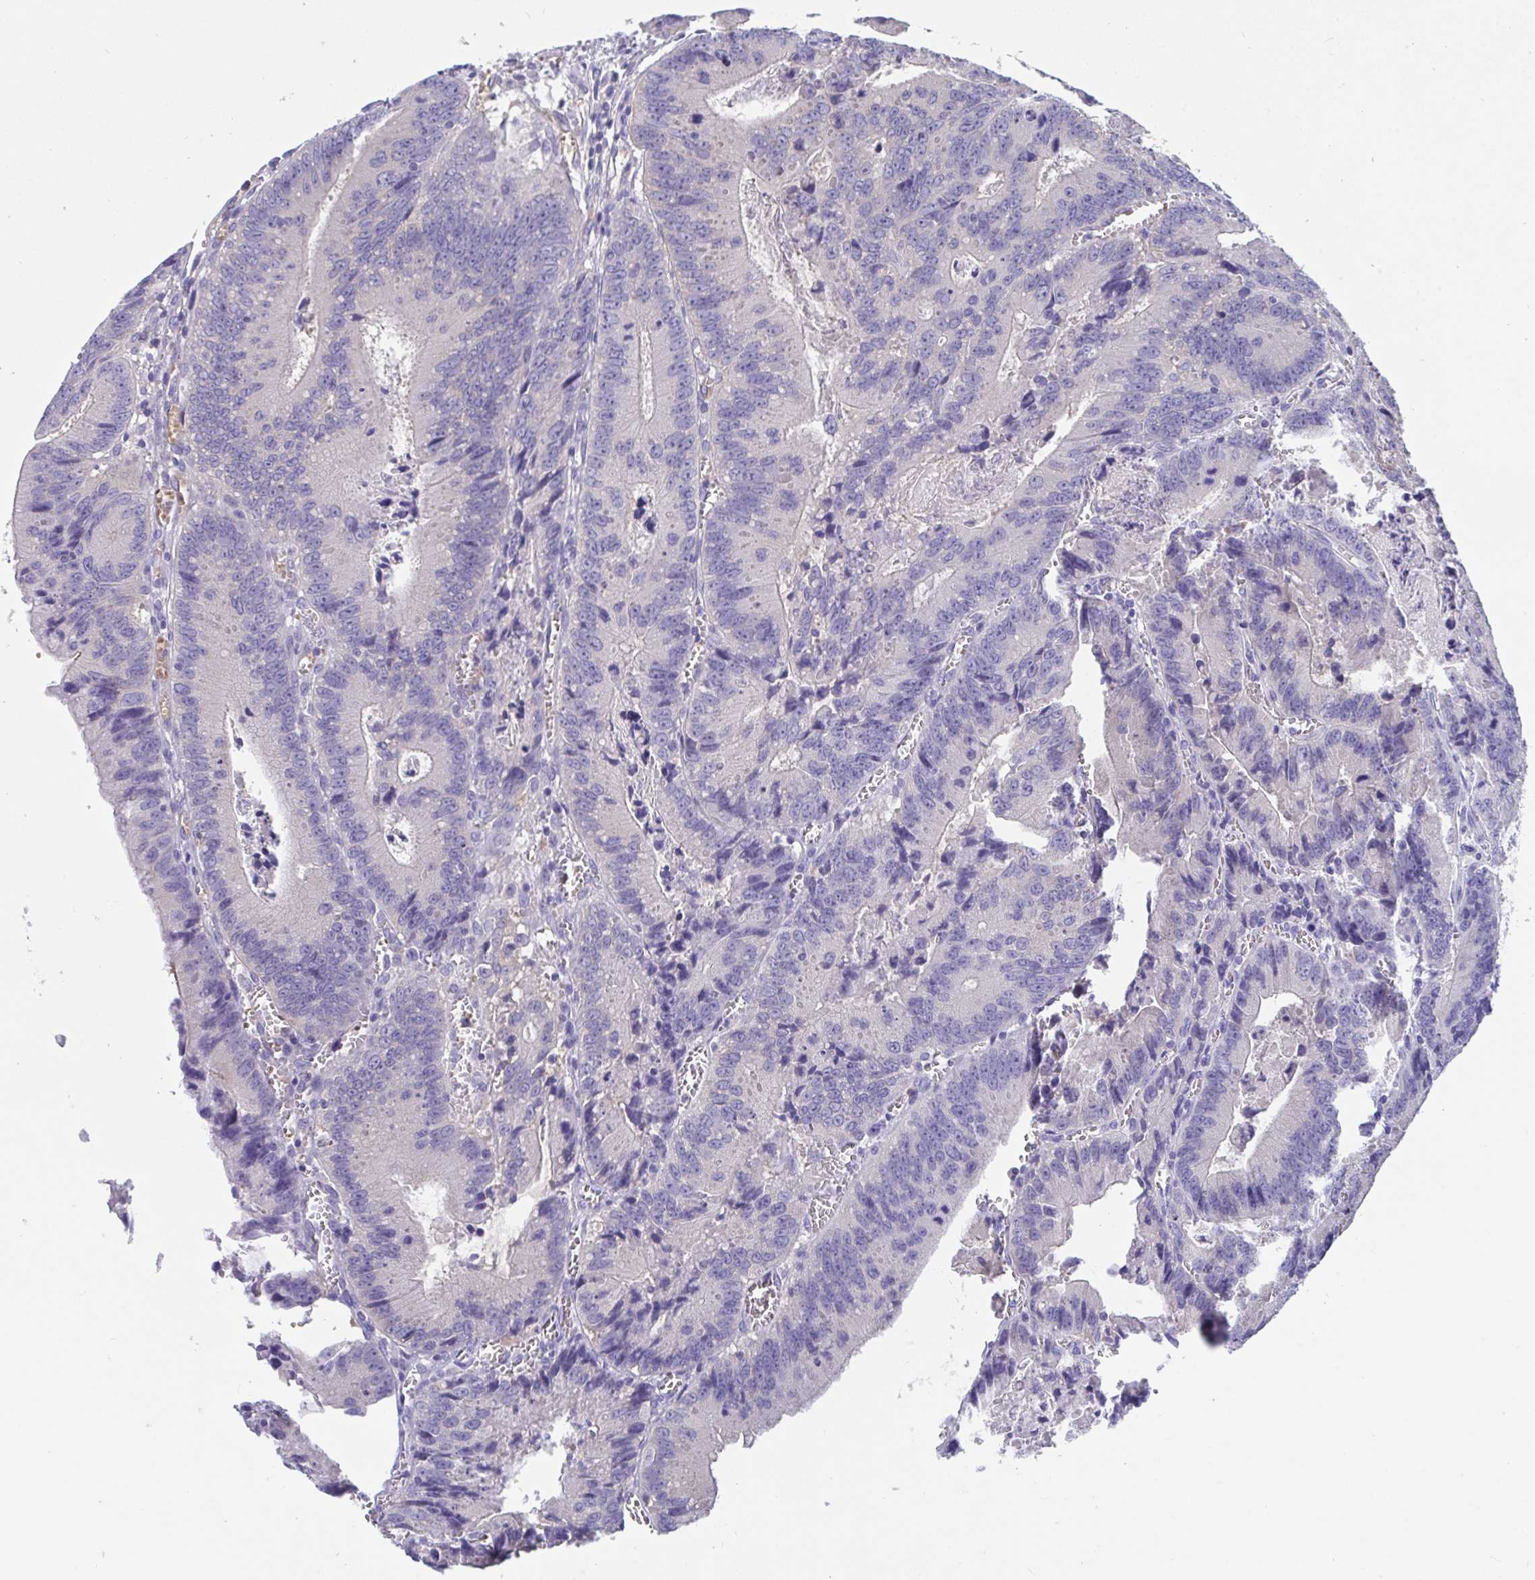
{"staining": {"intensity": "negative", "quantity": "none", "location": "none"}, "tissue": "colorectal cancer", "cell_type": "Tumor cells", "image_type": "cancer", "snomed": [{"axis": "morphology", "description": "Adenocarcinoma, NOS"}, {"axis": "topography", "description": "Rectum"}], "caption": "Immunohistochemistry micrograph of human colorectal adenocarcinoma stained for a protein (brown), which demonstrates no positivity in tumor cells.", "gene": "TTC30B", "patient": {"sex": "female", "age": 81}}